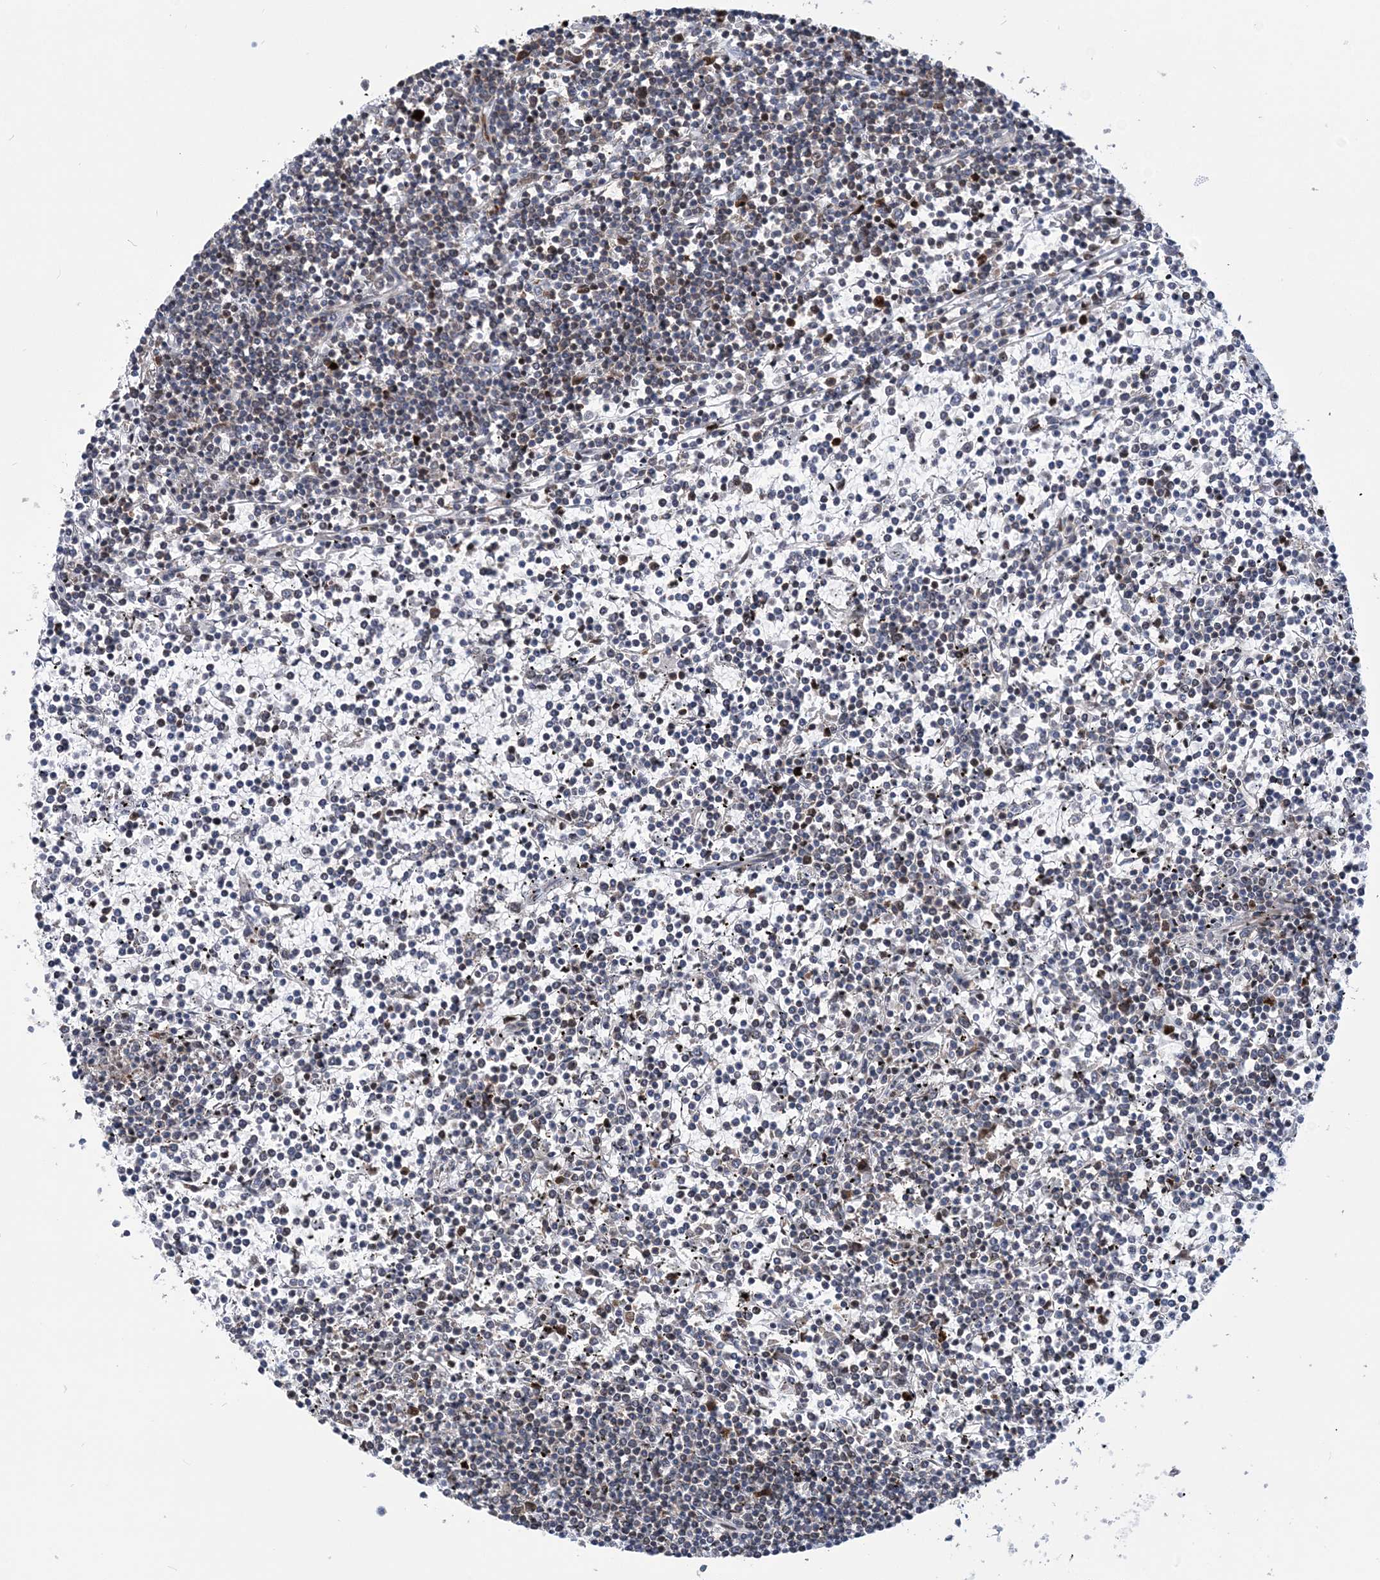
{"staining": {"intensity": "negative", "quantity": "none", "location": "none"}, "tissue": "lymphoma", "cell_type": "Tumor cells", "image_type": "cancer", "snomed": [{"axis": "morphology", "description": "Malignant lymphoma, non-Hodgkin's type, Low grade"}, {"axis": "topography", "description": "Spleen"}], "caption": "High power microscopy histopathology image of an IHC image of lymphoma, revealing no significant expression in tumor cells.", "gene": "TATDN2", "patient": {"sex": "female", "age": 19}}